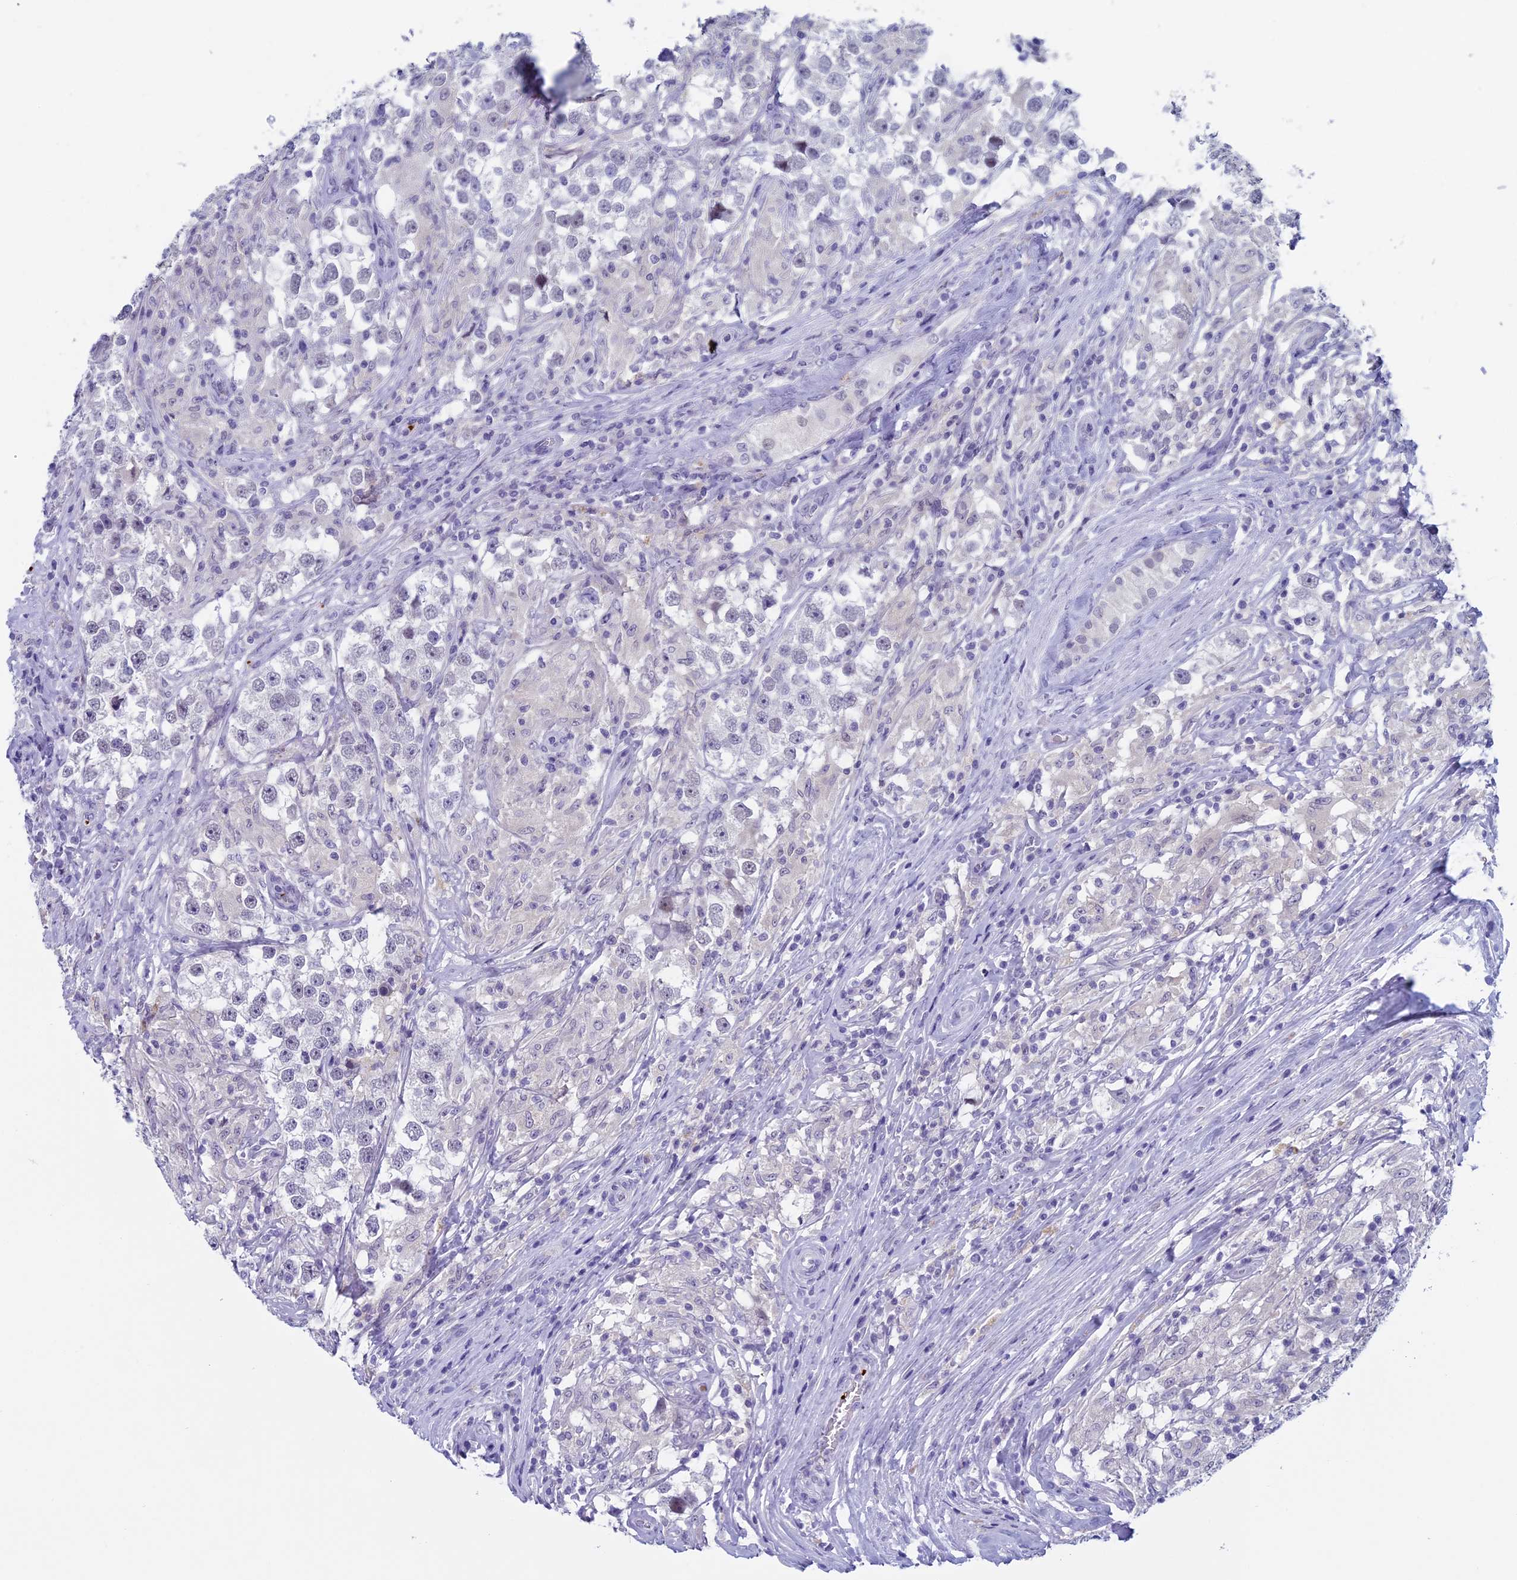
{"staining": {"intensity": "negative", "quantity": "none", "location": "none"}, "tissue": "testis cancer", "cell_type": "Tumor cells", "image_type": "cancer", "snomed": [{"axis": "morphology", "description": "Seminoma, NOS"}, {"axis": "topography", "description": "Testis"}], "caption": "Tumor cells are negative for brown protein staining in testis cancer (seminoma). (IHC, brightfield microscopy, high magnification).", "gene": "AIFM2", "patient": {"sex": "male", "age": 46}}